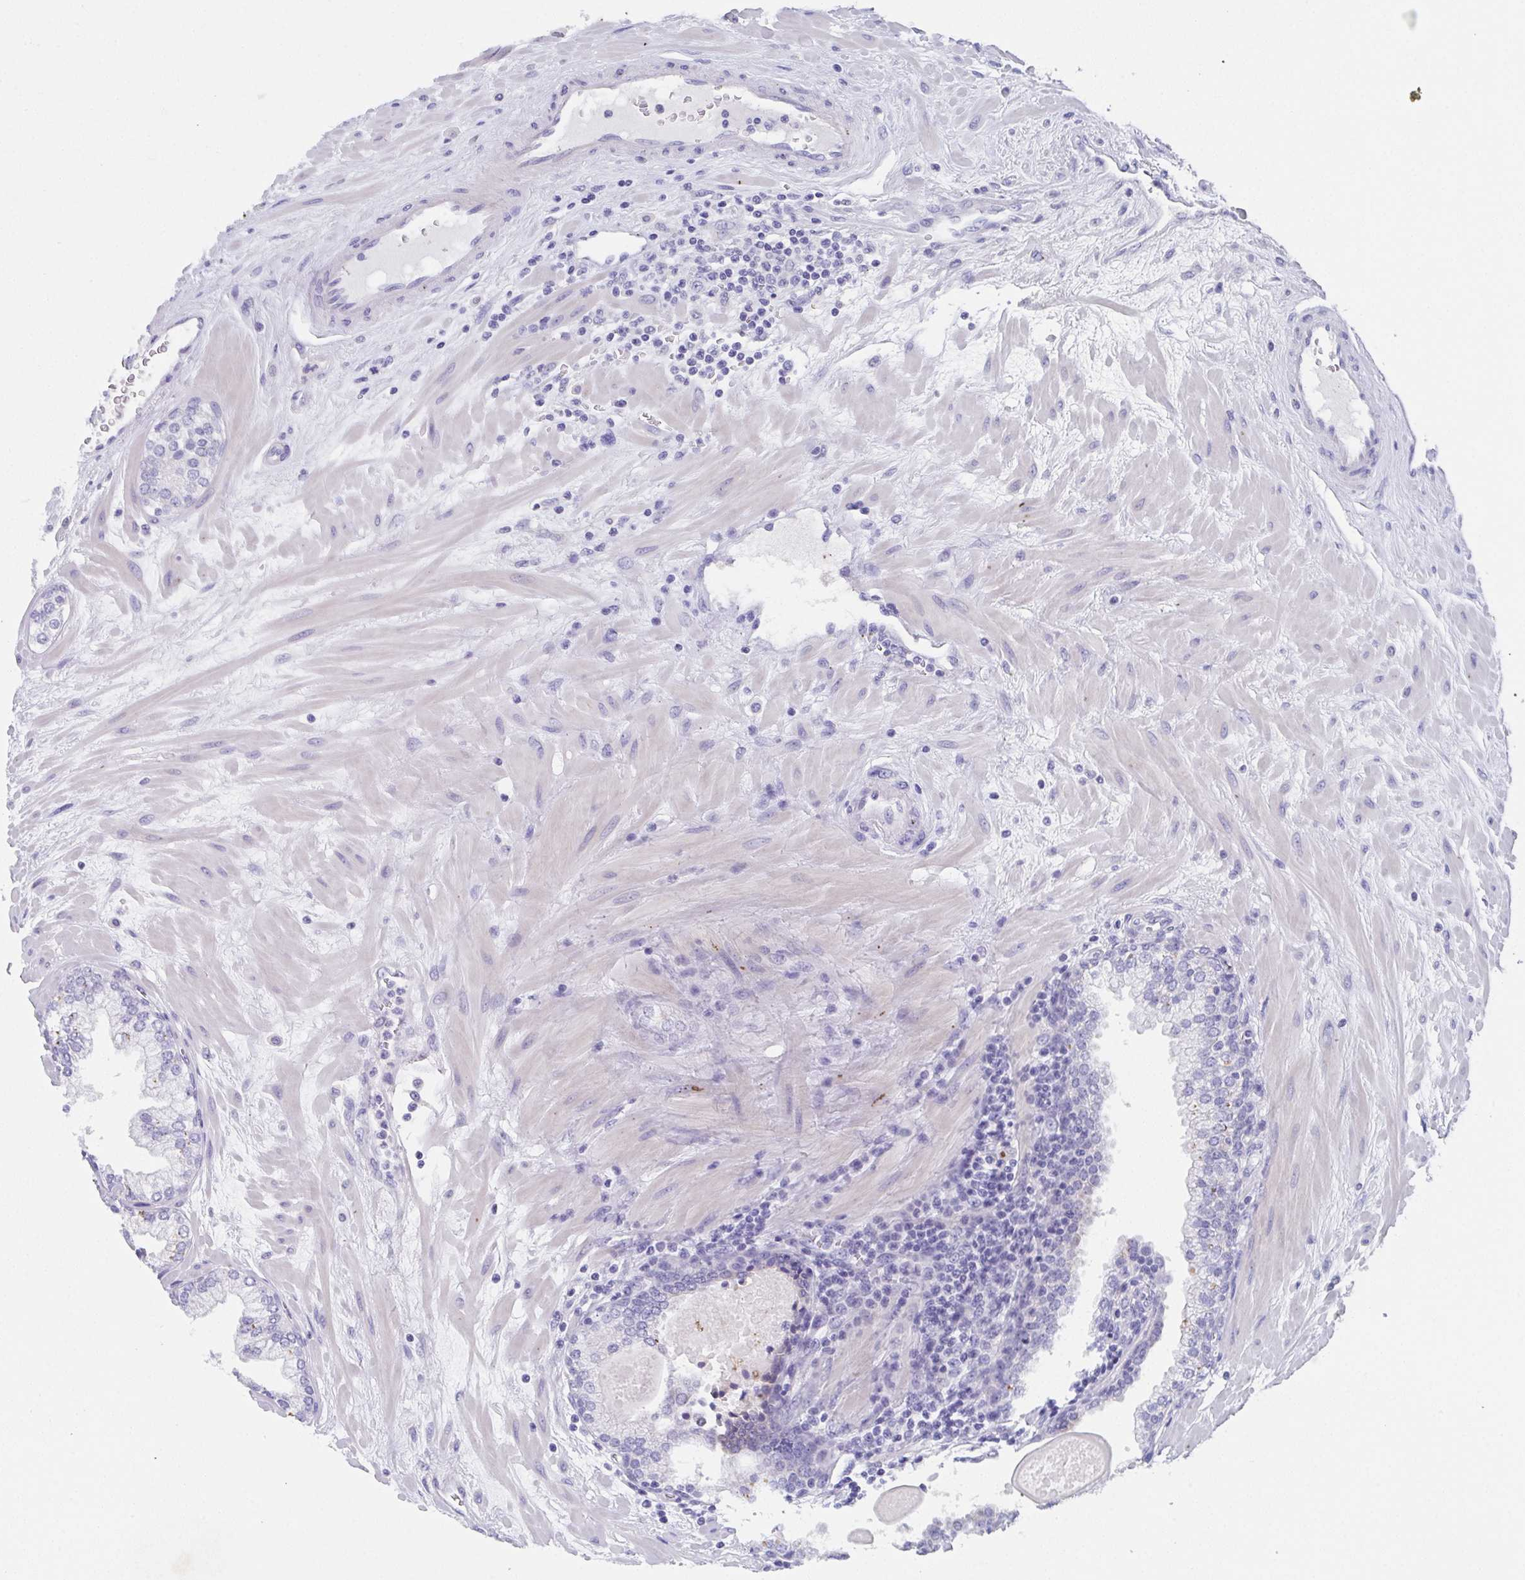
{"staining": {"intensity": "negative", "quantity": "none", "location": "none"}, "tissue": "prostate", "cell_type": "Glandular cells", "image_type": "normal", "snomed": [{"axis": "morphology", "description": "Normal tissue, NOS"}, {"axis": "topography", "description": "Prostate"}, {"axis": "topography", "description": "Peripheral nerve tissue"}], "caption": "Glandular cells show no significant positivity in unremarkable prostate. (DAB immunohistochemistry (IHC) with hematoxylin counter stain).", "gene": "SSC4D", "patient": {"sex": "male", "age": 61}}